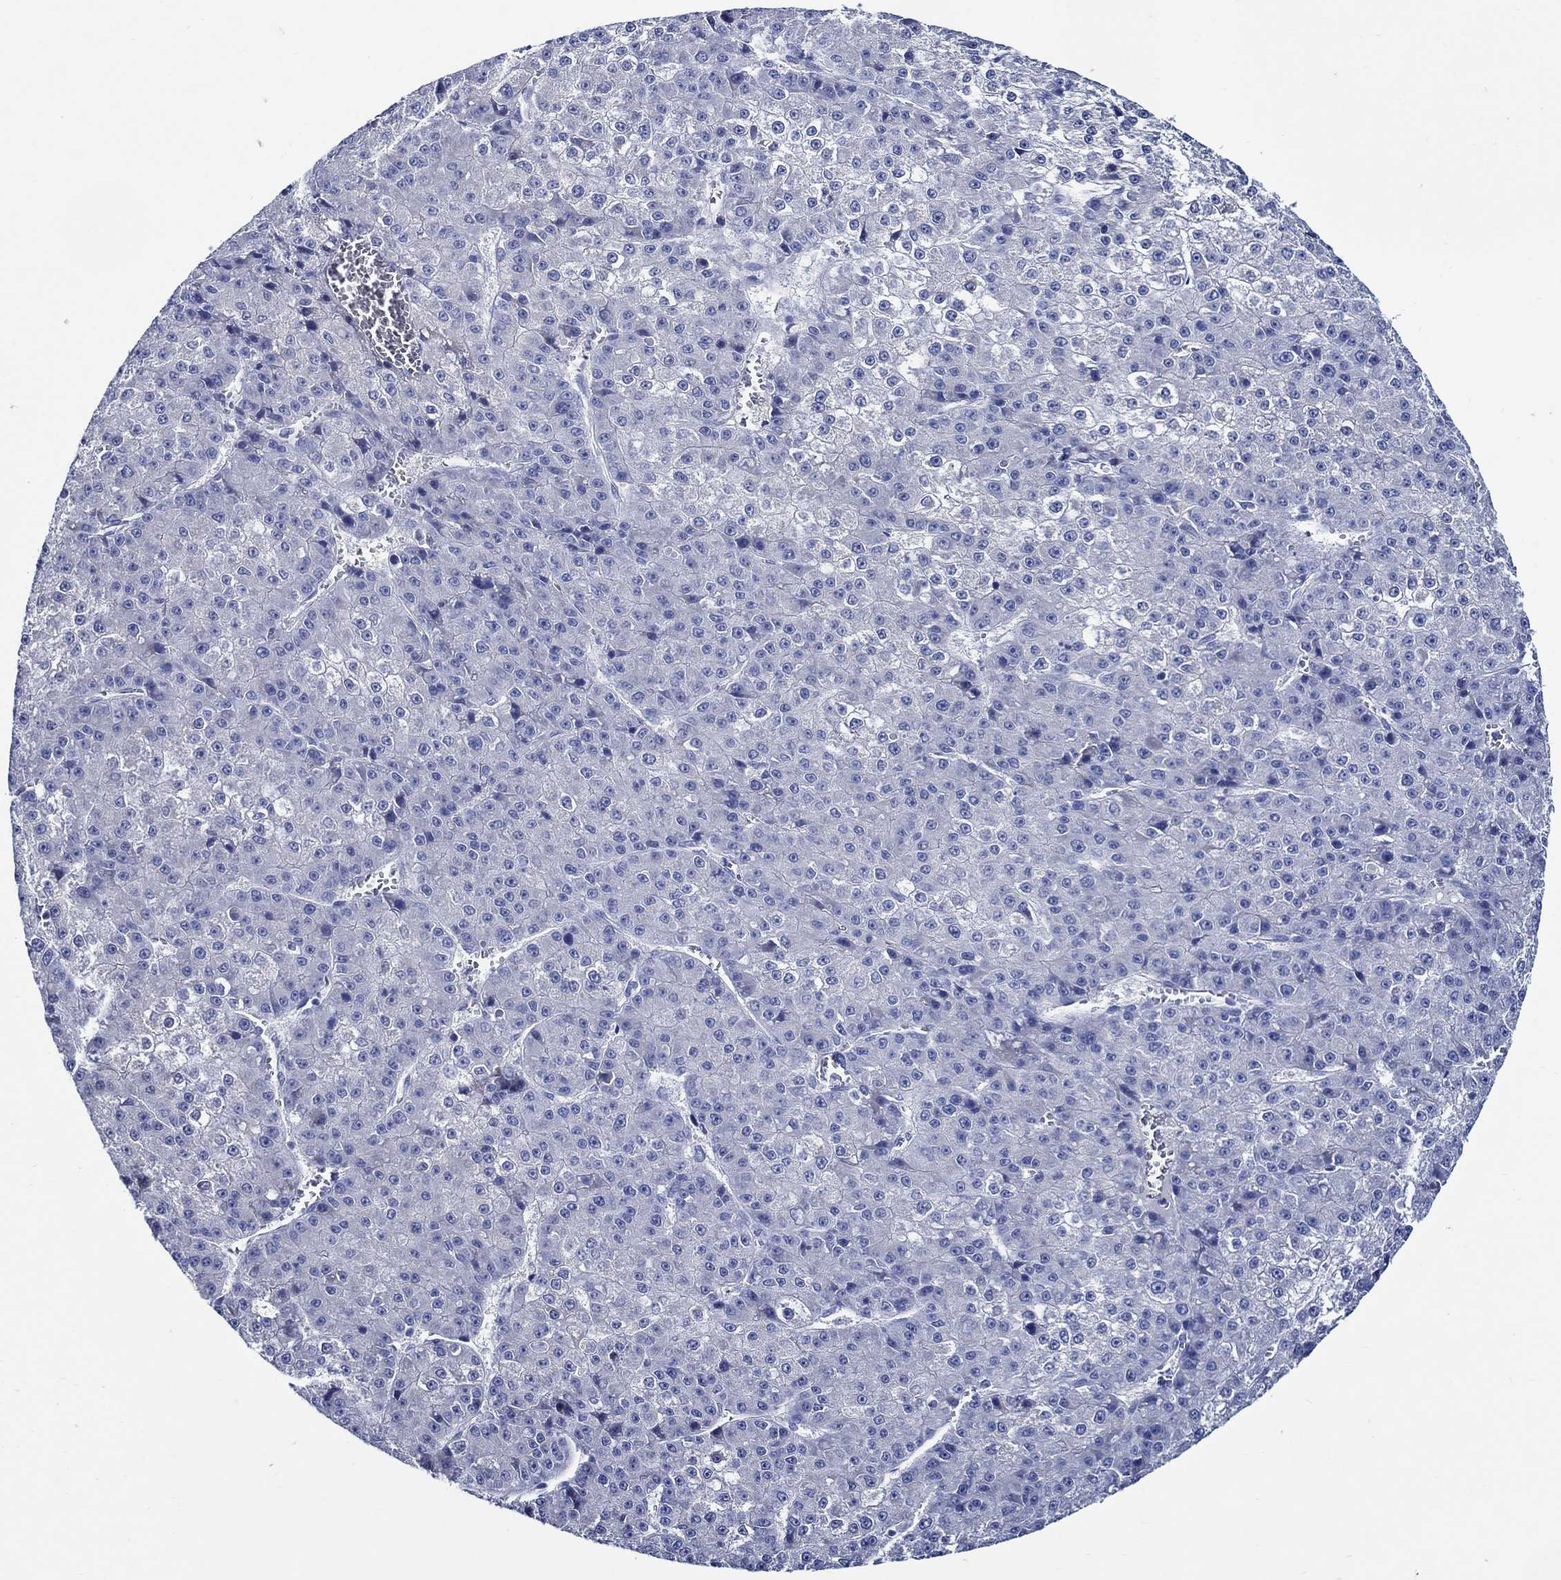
{"staining": {"intensity": "negative", "quantity": "none", "location": "none"}, "tissue": "liver cancer", "cell_type": "Tumor cells", "image_type": "cancer", "snomed": [{"axis": "morphology", "description": "Carcinoma, Hepatocellular, NOS"}, {"axis": "topography", "description": "Liver"}], "caption": "Human liver cancer stained for a protein using immunohistochemistry displays no positivity in tumor cells.", "gene": "SKOR1", "patient": {"sex": "female", "age": 73}}